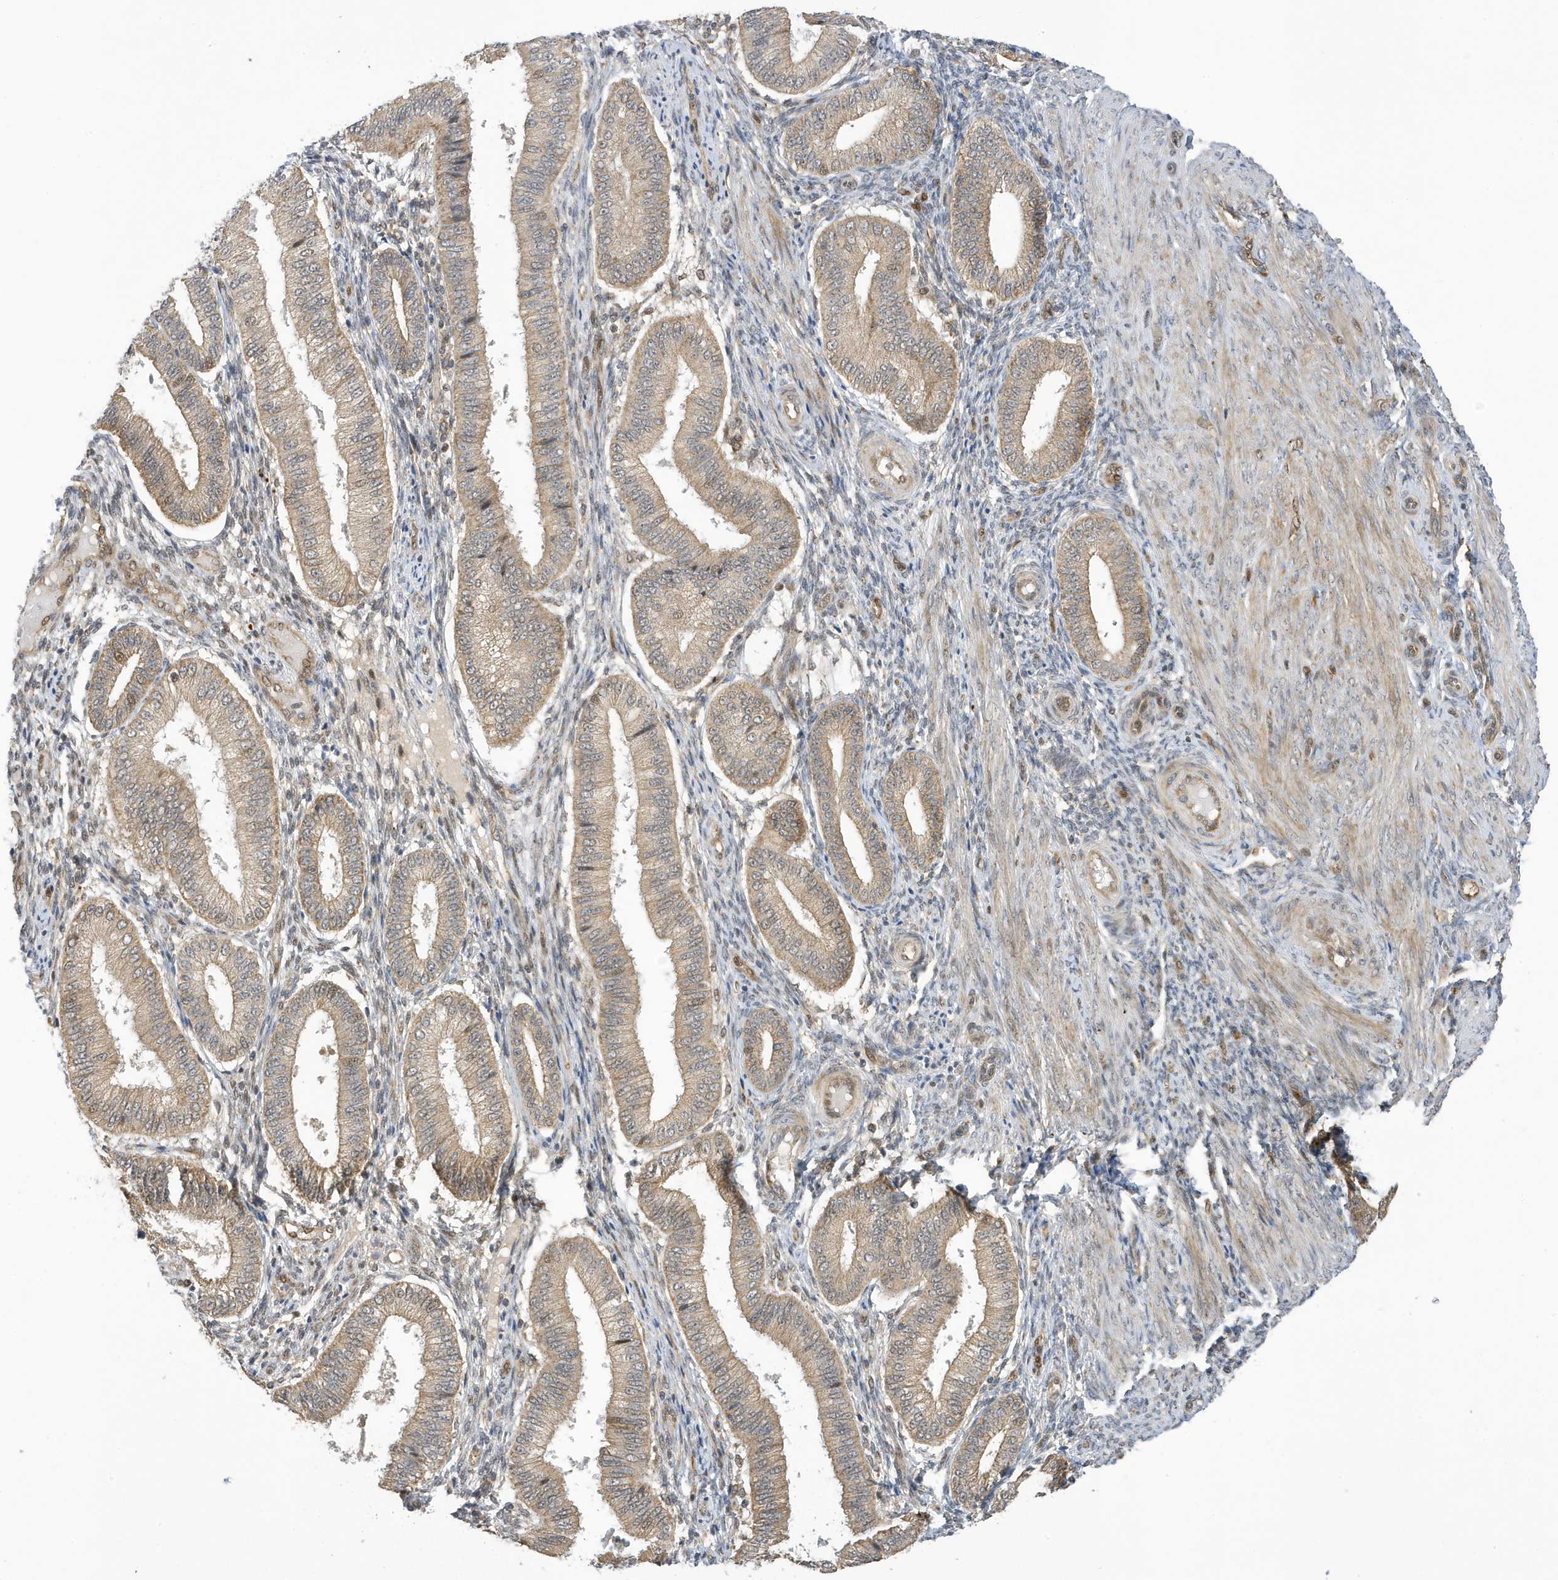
{"staining": {"intensity": "weak", "quantity": "<25%", "location": "cytoplasmic/membranous"}, "tissue": "endometrium", "cell_type": "Cells in endometrial stroma", "image_type": "normal", "snomed": [{"axis": "morphology", "description": "Normal tissue, NOS"}, {"axis": "topography", "description": "Endometrium"}], "caption": "This is an immunohistochemistry (IHC) photomicrograph of benign human endometrium. There is no staining in cells in endometrial stroma.", "gene": "NCOA7", "patient": {"sex": "female", "age": 39}}